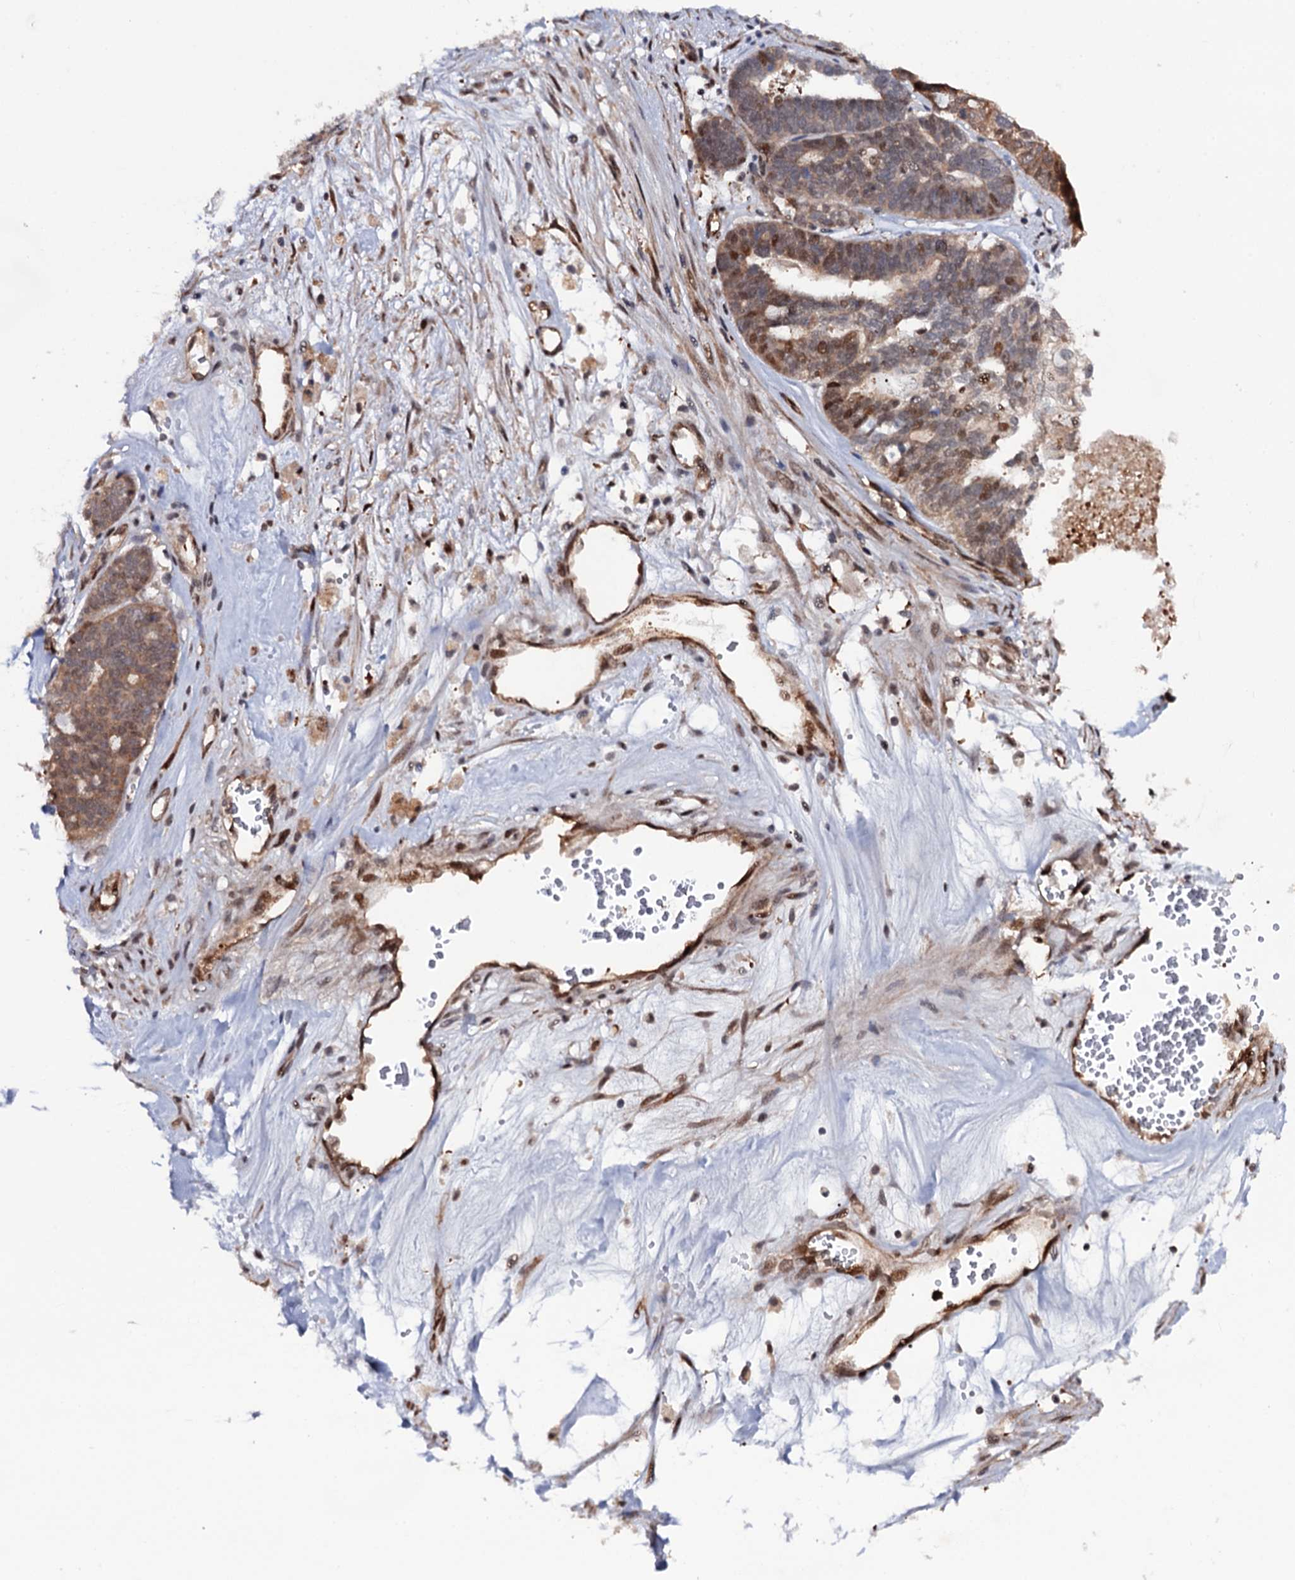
{"staining": {"intensity": "moderate", "quantity": "25%-75%", "location": "cytoplasmic/membranous,nuclear"}, "tissue": "ovarian cancer", "cell_type": "Tumor cells", "image_type": "cancer", "snomed": [{"axis": "morphology", "description": "Cystadenocarcinoma, serous, NOS"}, {"axis": "topography", "description": "Ovary"}], "caption": "Ovarian serous cystadenocarcinoma was stained to show a protein in brown. There is medium levels of moderate cytoplasmic/membranous and nuclear expression in about 25%-75% of tumor cells. (Stains: DAB in brown, nuclei in blue, Microscopy: brightfield microscopy at high magnification).", "gene": "CDC23", "patient": {"sex": "female", "age": 59}}